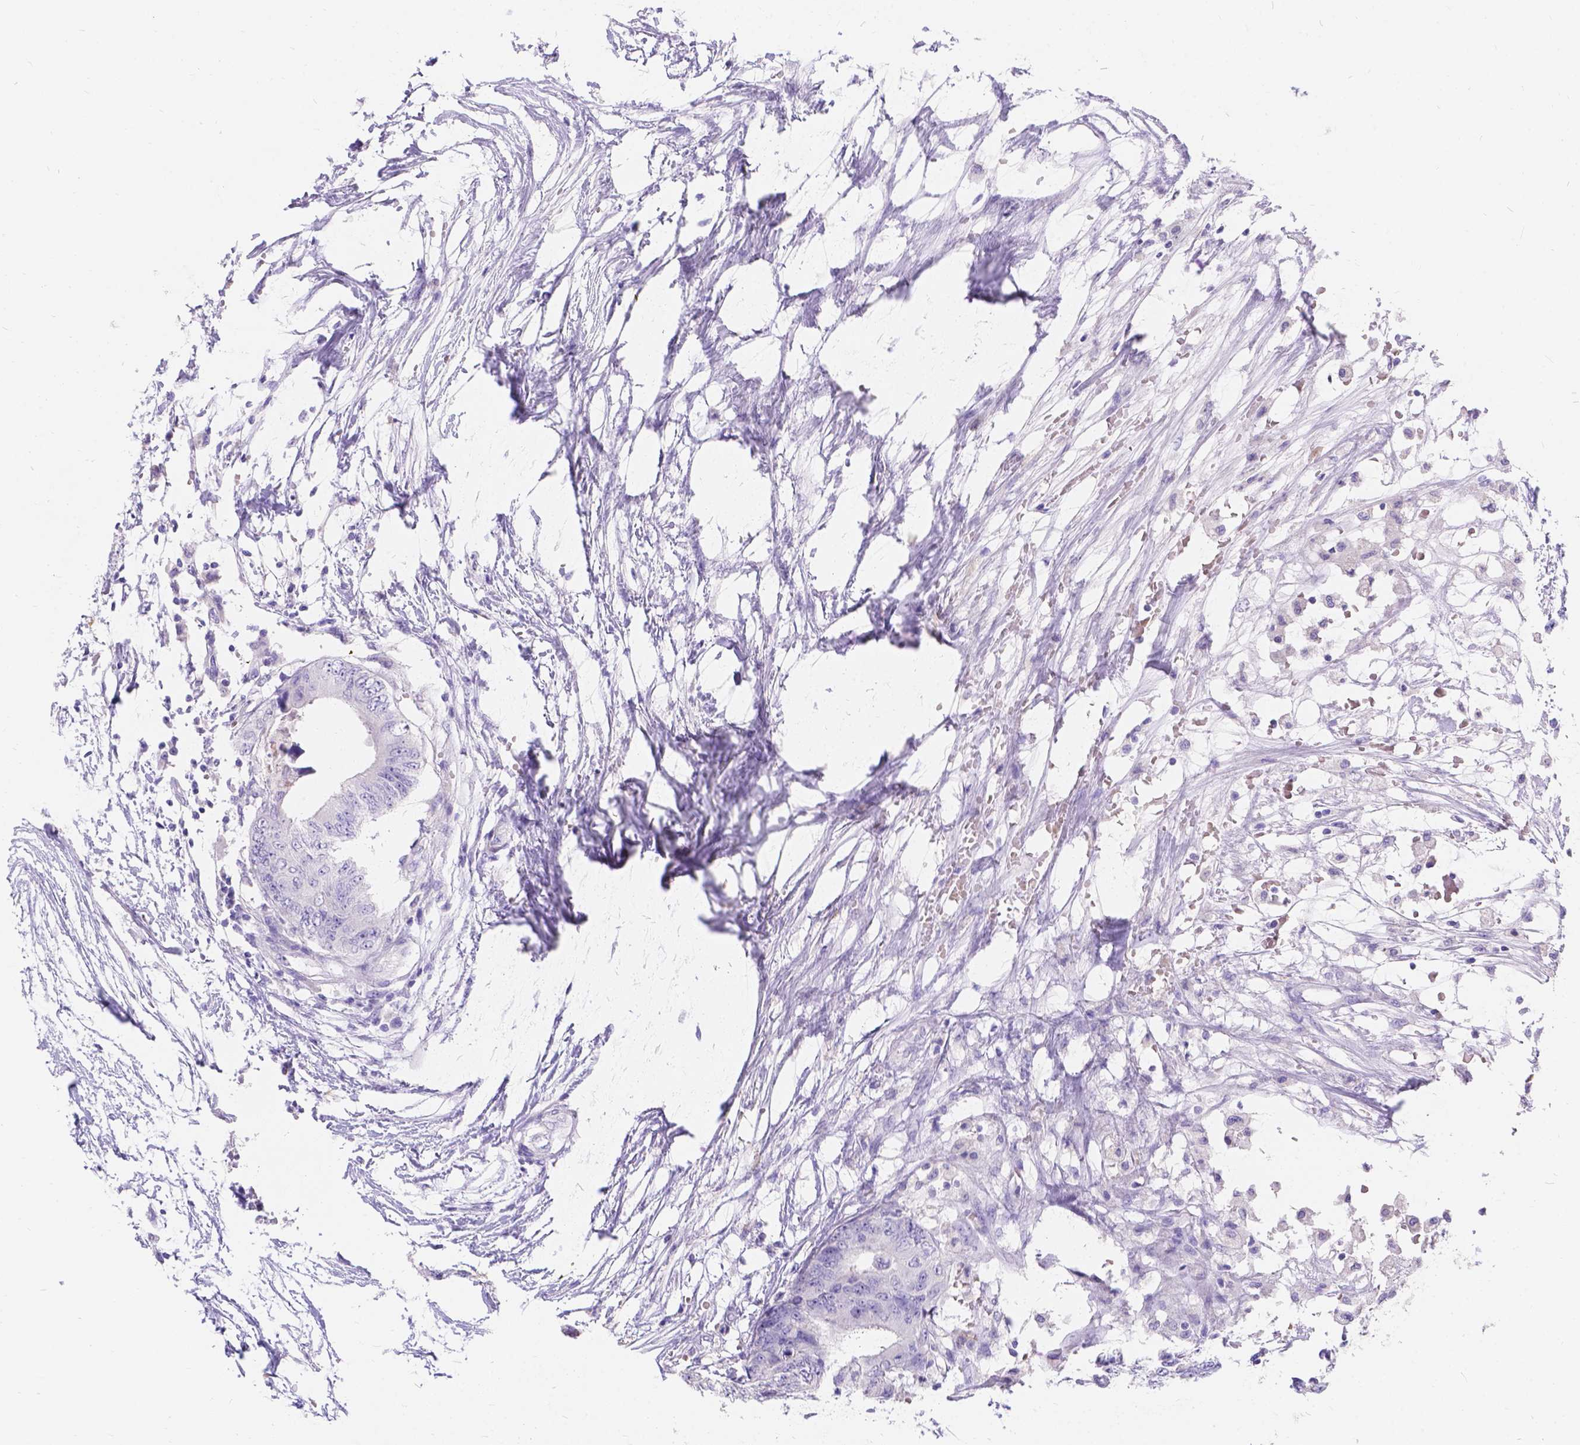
{"staining": {"intensity": "negative", "quantity": "none", "location": "none"}, "tissue": "colorectal cancer", "cell_type": "Tumor cells", "image_type": "cancer", "snomed": [{"axis": "morphology", "description": "Adenocarcinoma, NOS"}, {"axis": "topography", "description": "Colon"}], "caption": "This is an IHC image of colorectal cancer. There is no expression in tumor cells.", "gene": "GNRHR", "patient": {"sex": "female", "age": 48}}